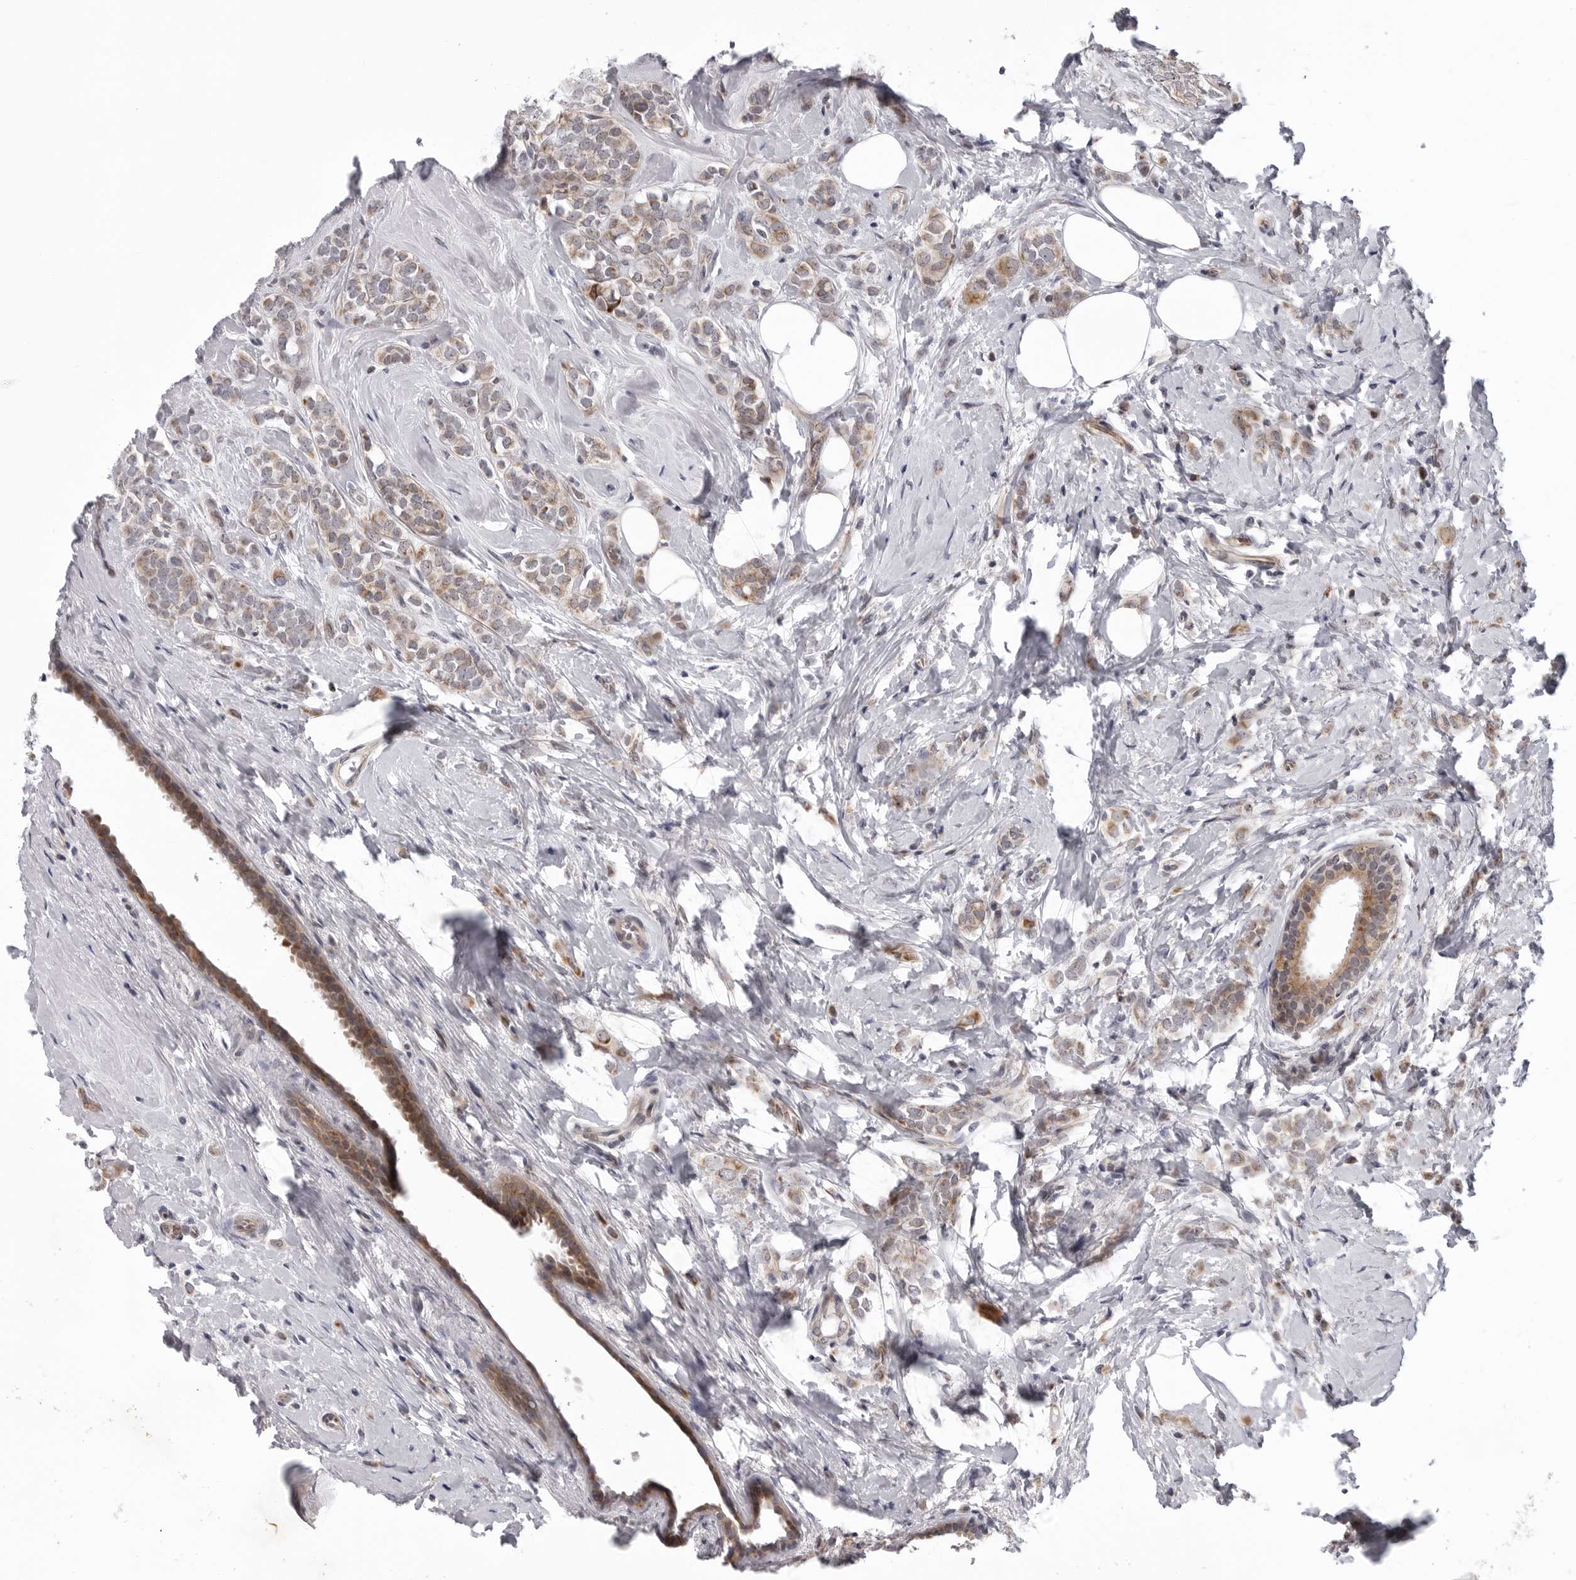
{"staining": {"intensity": "moderate", "quantity": ">75%", "location": "cytoplasmic/membranous"}, "tissue": "breast cancer", "cell_type": "Tumor cells", "image_type": "cancer", "snomed": [{"axis": "morphology", "description": "Lobular carcinoma"}, {"axis": "topography", "description": "Breast"}], "caption": "Tumor cells demonstrate medium levels of moderate cytoplasmic/membranous positivity in about >75% of cells in human breast lobular carcinoma.", "gene": "CDK20", "patient": {"sex": "female", "age": 47}}